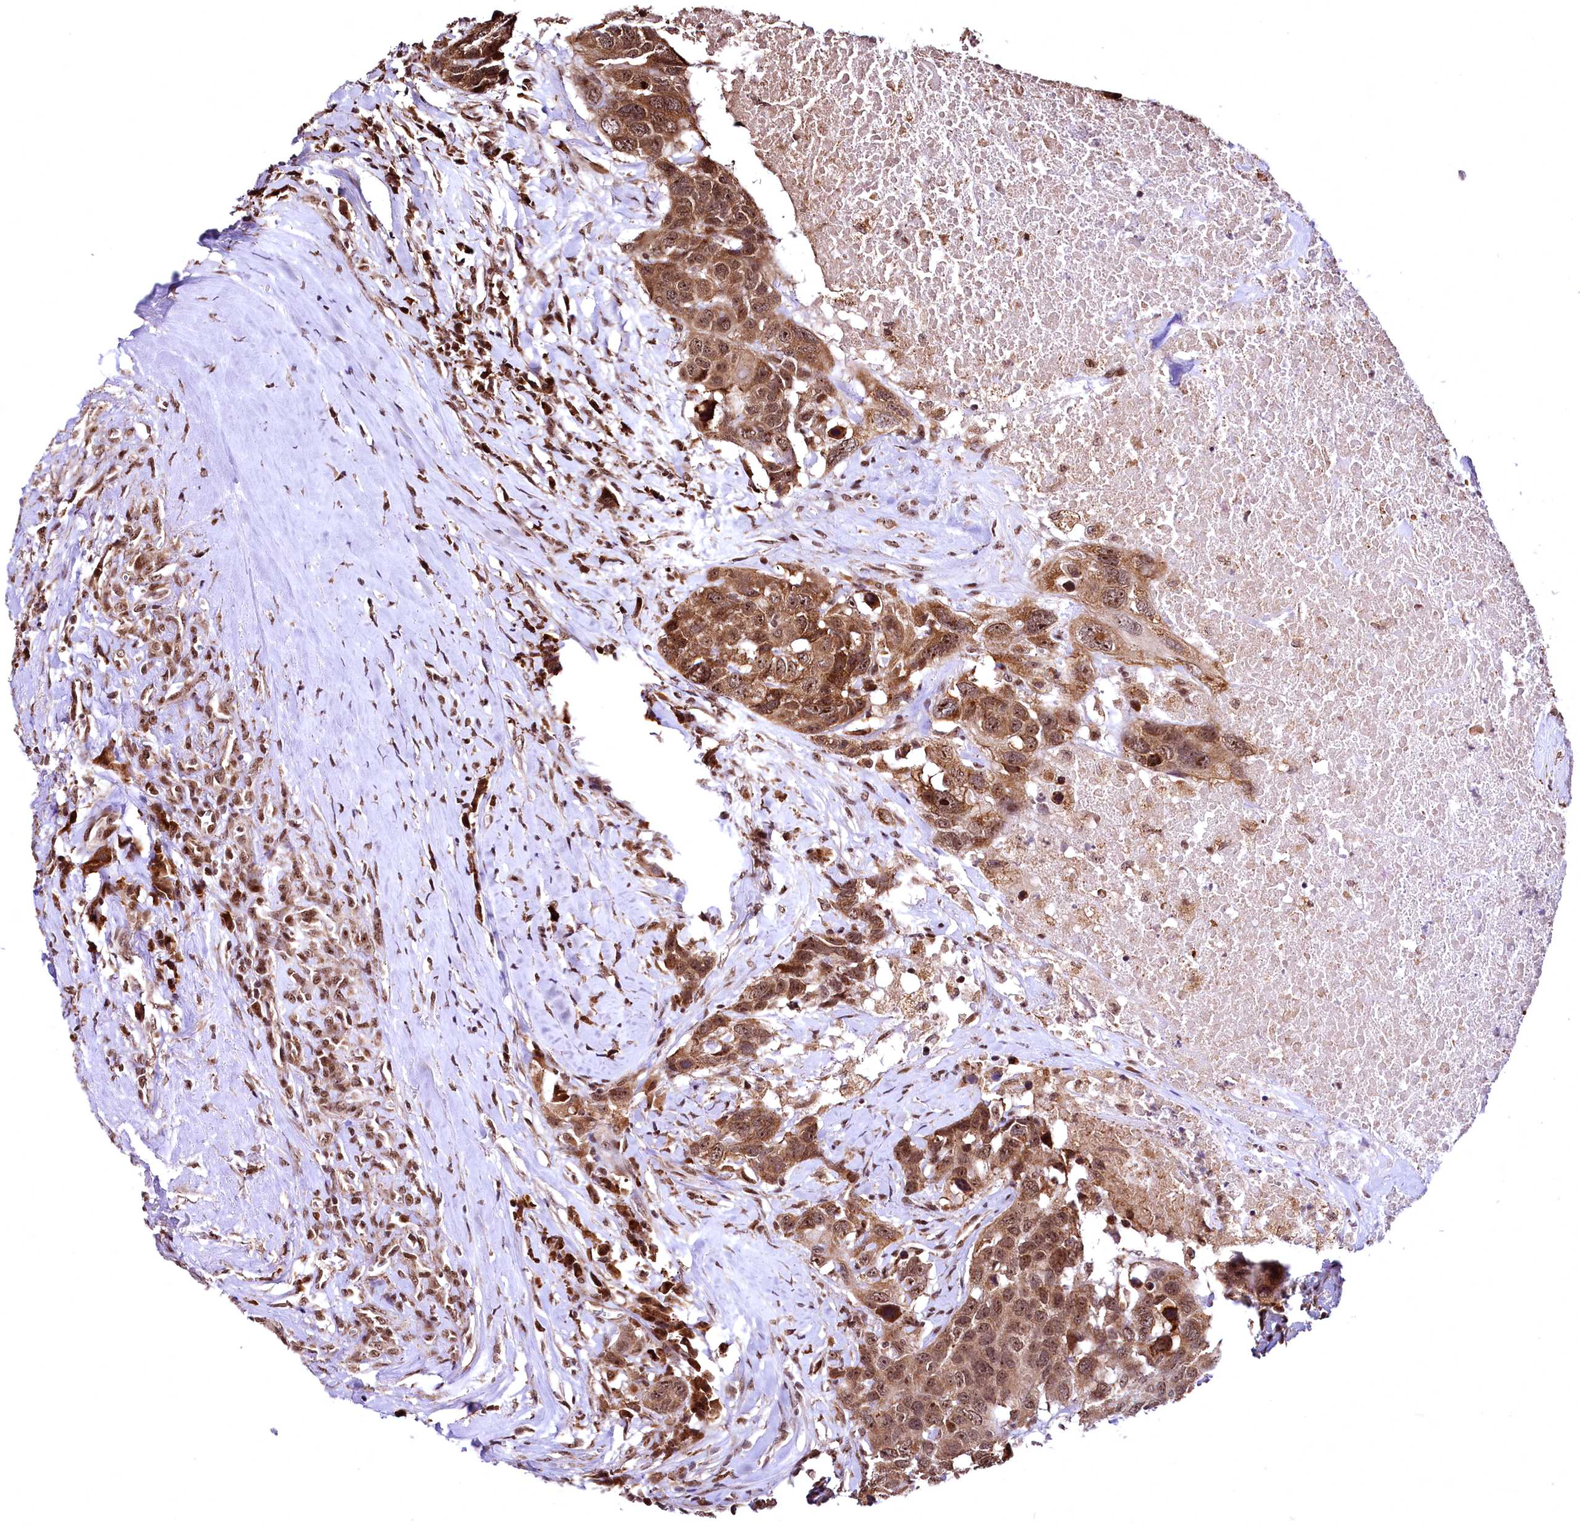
{"staining": {"intensity": "moderate", "quantity": ">75%", "location": "cytoplasmic/membranous,nuclear"}, "tissue": "head and neck cancer", "cell_type": "Tumor cells", "image_type": "cancer", "snomed": [{"axis": "morphology", "description": "Squamous cell carcinoma, NOS"}, {"axis": "topography", "description": "Head-Neck"}], "caption": "Human head and neck cancer stained with a protein marker reveals moderate staining in tumor cells.", "gene": "PDS5B", "patient": {"sex": "male", "age": 66}}